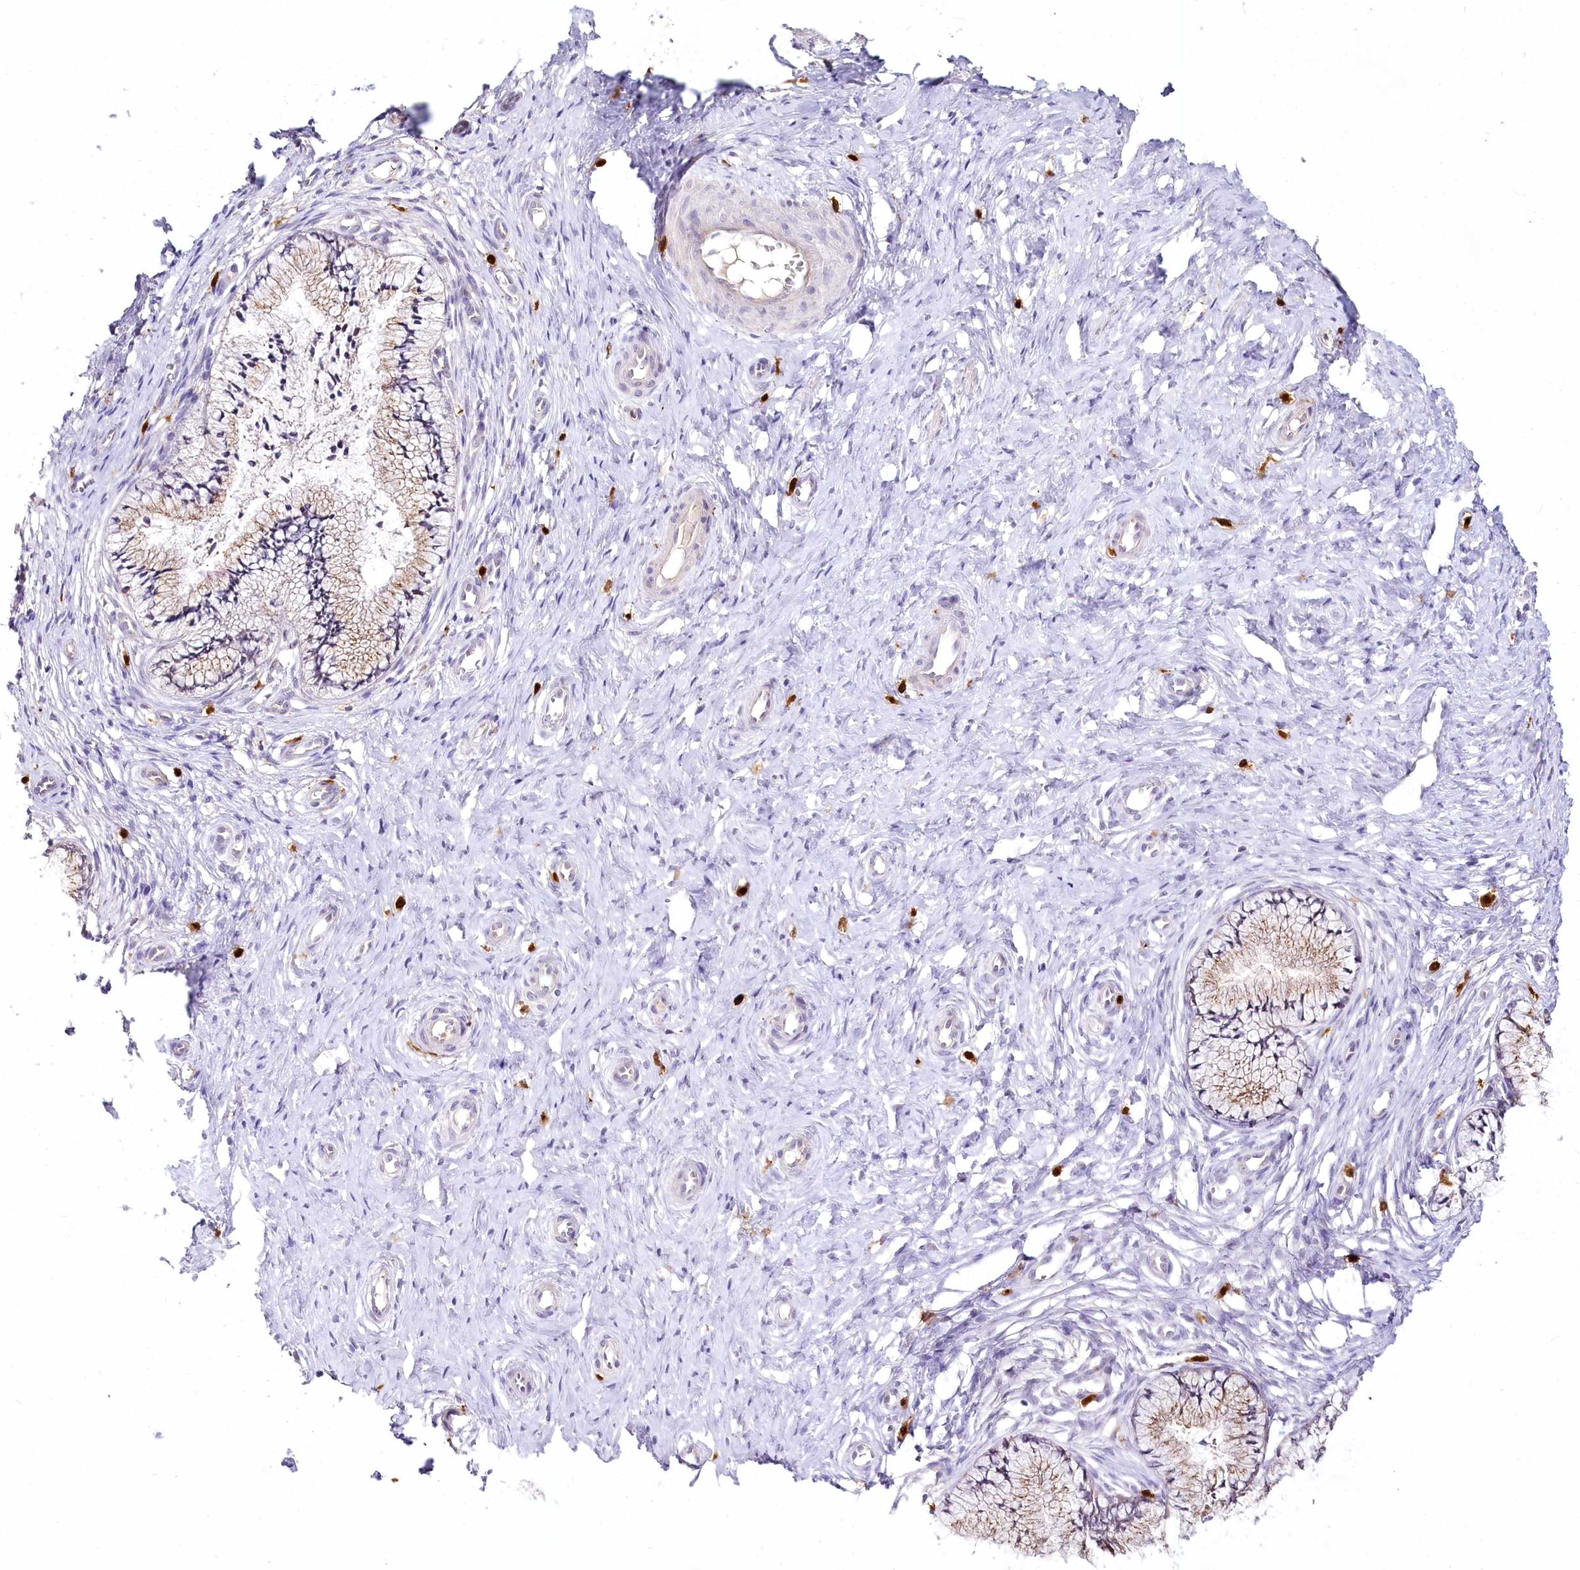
{"staining": {"intensity": "moderate", "quantity": ">75%", "location": "cytoplasmic/membranous"}, "tissue": "cervix", "cell_type": "Glandular cells", "image_type": "normal", "snomed": [{"axis": "morphology", "description": "Normal tissue, NOS"}, {"axis": "topography", "description": "Cervix"}], "caption": "High-magnification brightfield microscopy of benign cervix stained with DAB (3,3'-diaminobenzidine) (brown) and counterstained with hematoxylin (blue). glandular cells exhibit moderate cytoplasmic/membranous staining is appreciated in approximately>75% of cells. The protein of interest is stained brown, and the nuclei are stained in blue (DAB (3,3'-diaminobenzidine) IHC with brightfield microscopy, high magnification).", "gene": "VWA5A", "patient": {"sex": "female", "age": 36}}